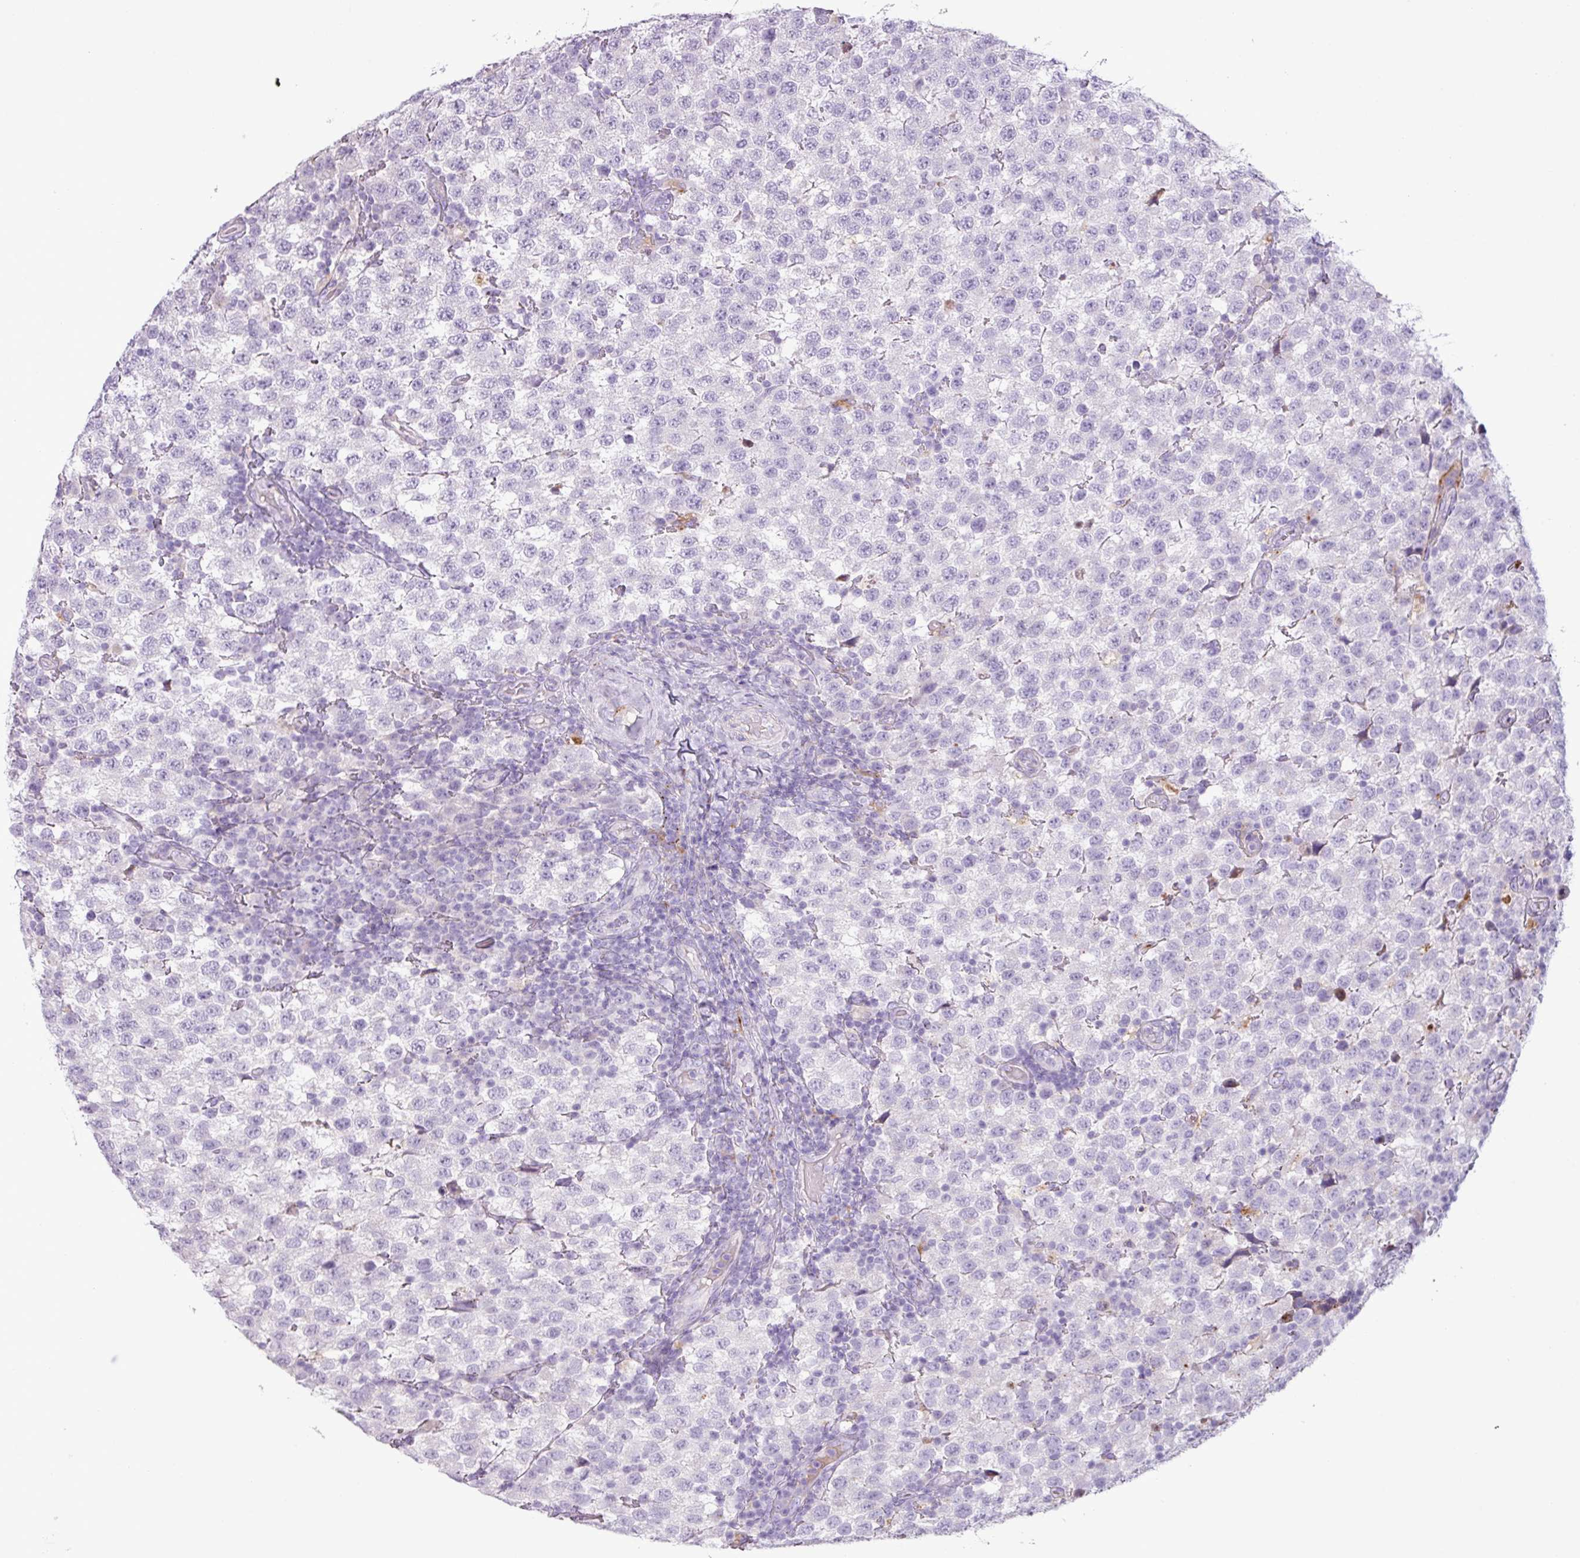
{"staining": {"intensity": "negative", "quantity": "none", "location": "none"}, "tissue": "testis cancer", "cell_type": "Tumor cells", "image_type": "cancer", "snomed": [{"axis": "morphology", "description": "Seminoma, NOS"}, {"axis": "topography", "description": "Testis"}], "caption": "This is an immunohistochemistry photomicrograph of human testis cancer (seminoma). There is no positivity in tumor cells.", "gene": "C4B", "patient": {"sex": "male", "age": 34}}